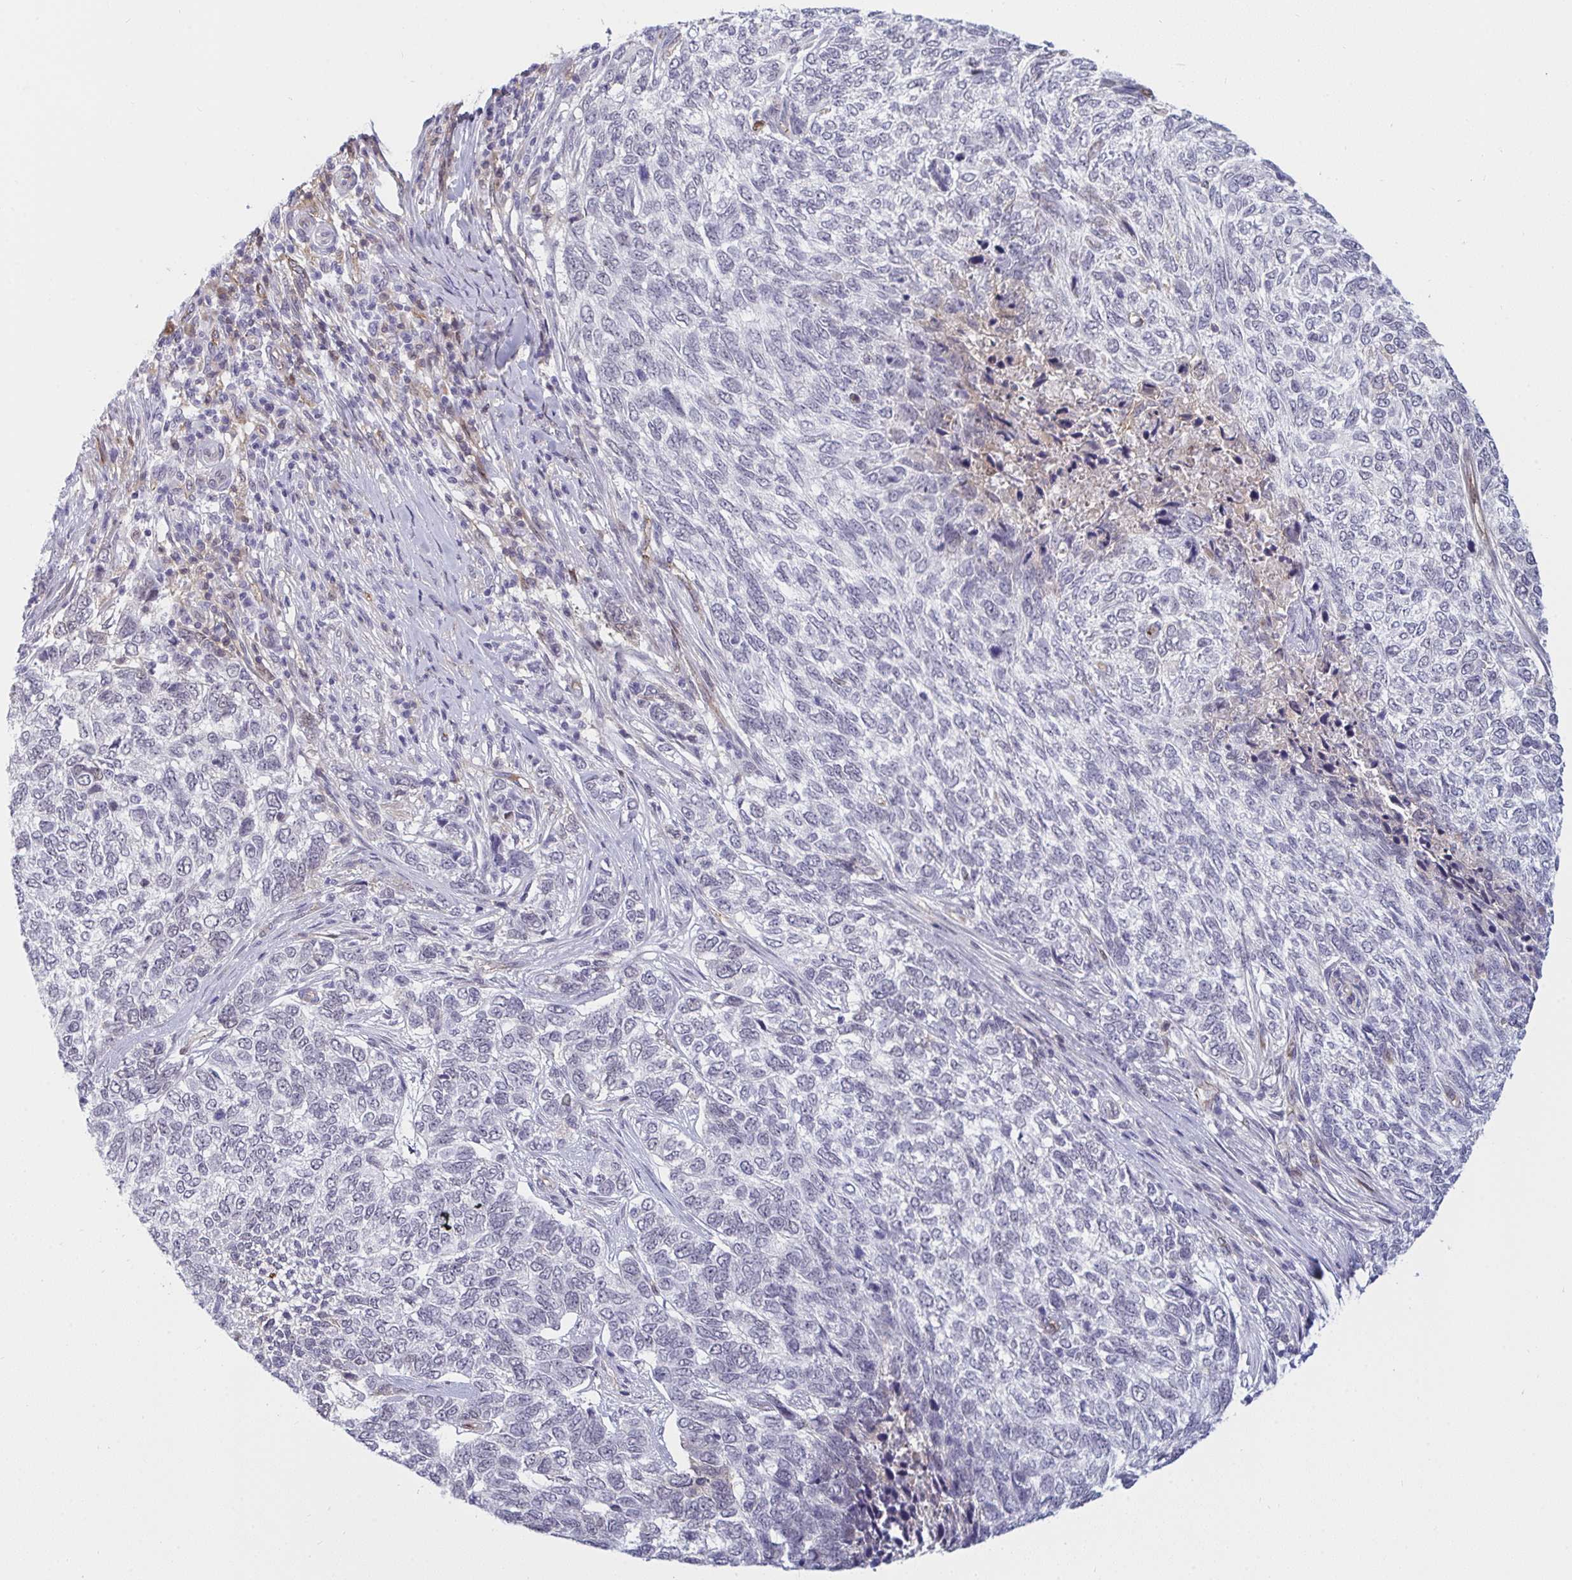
{"staining": {"intensity": "negative", "quantity": "none", "location": "none"}, "tissue": "skin cancer", "cell_type": "Tumor cells", "image_type": "cancer", "snomed": [{"axis": "morphology", "description": "Basal cell carcinoma"}, {"axis": "topography", "description": "Skin"}], "caption": "Tumor cells show no significant protein staining in skin basal cell carcinoma.", "gene": "DSCAML1", "patient": {"sex": "female", "age": 65}}